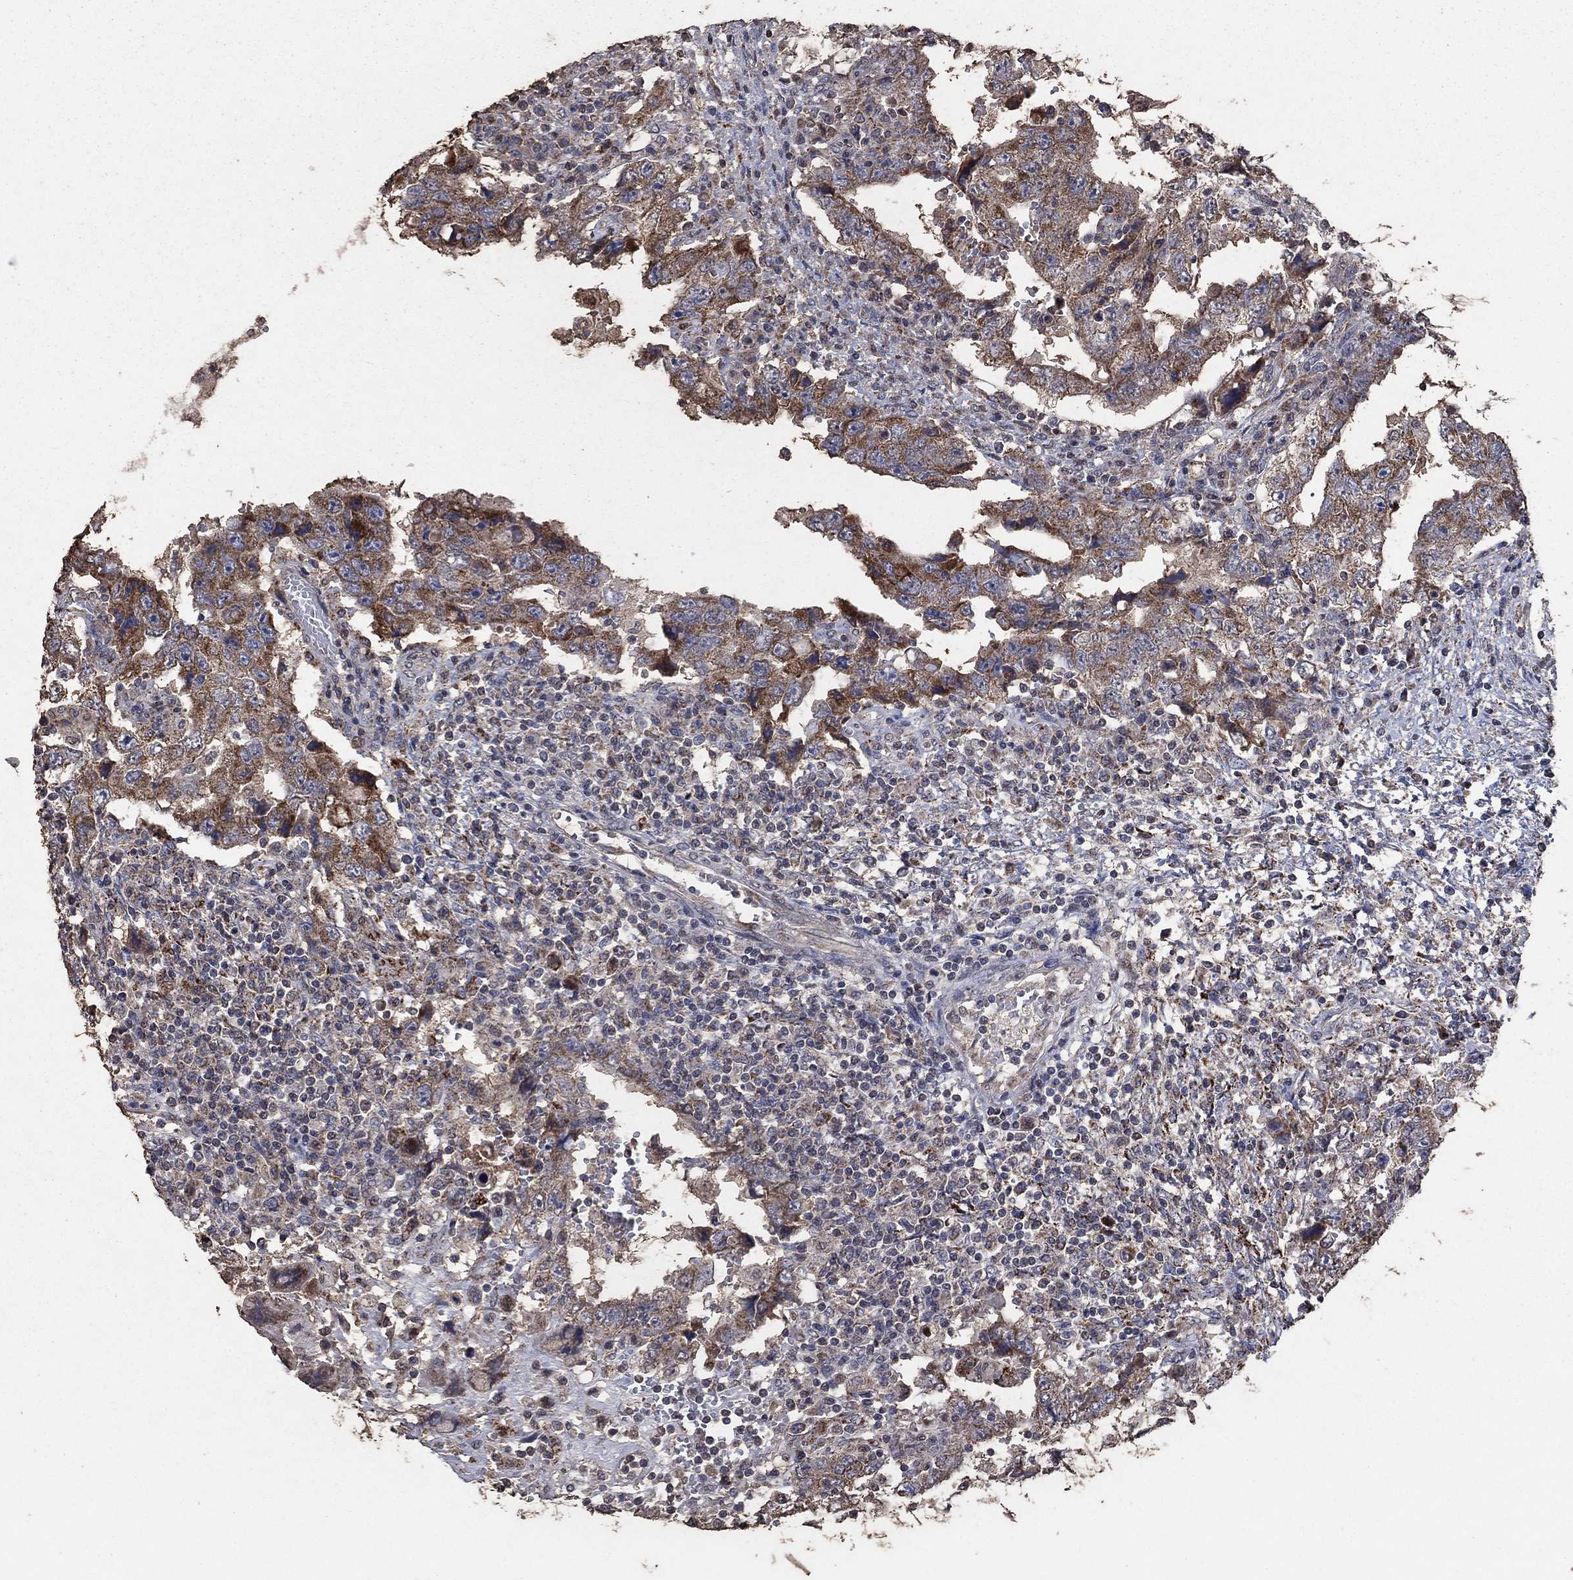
{"staining": {"intensity": "strong", "quantity": ">75%", "location": "cytoplasmic/membranous"}, "tissue": "testis cancer", "cell_type": "Tumor cells", "image_type": "cancer", "snomed": [{"axis": "morphology", "description": "Carcinoma, Embryonal, NOS"}, {"axis": "topography", "description": "Testis"}], "caption": "Testis cancer (embryonal carcinoma) stained with a brown dye displays strong cytoplasmic/membranous positive expression in about >75% of tumor cells.", "gene": "MRPS24", "patient": {"sex": "male", "age": 26}}